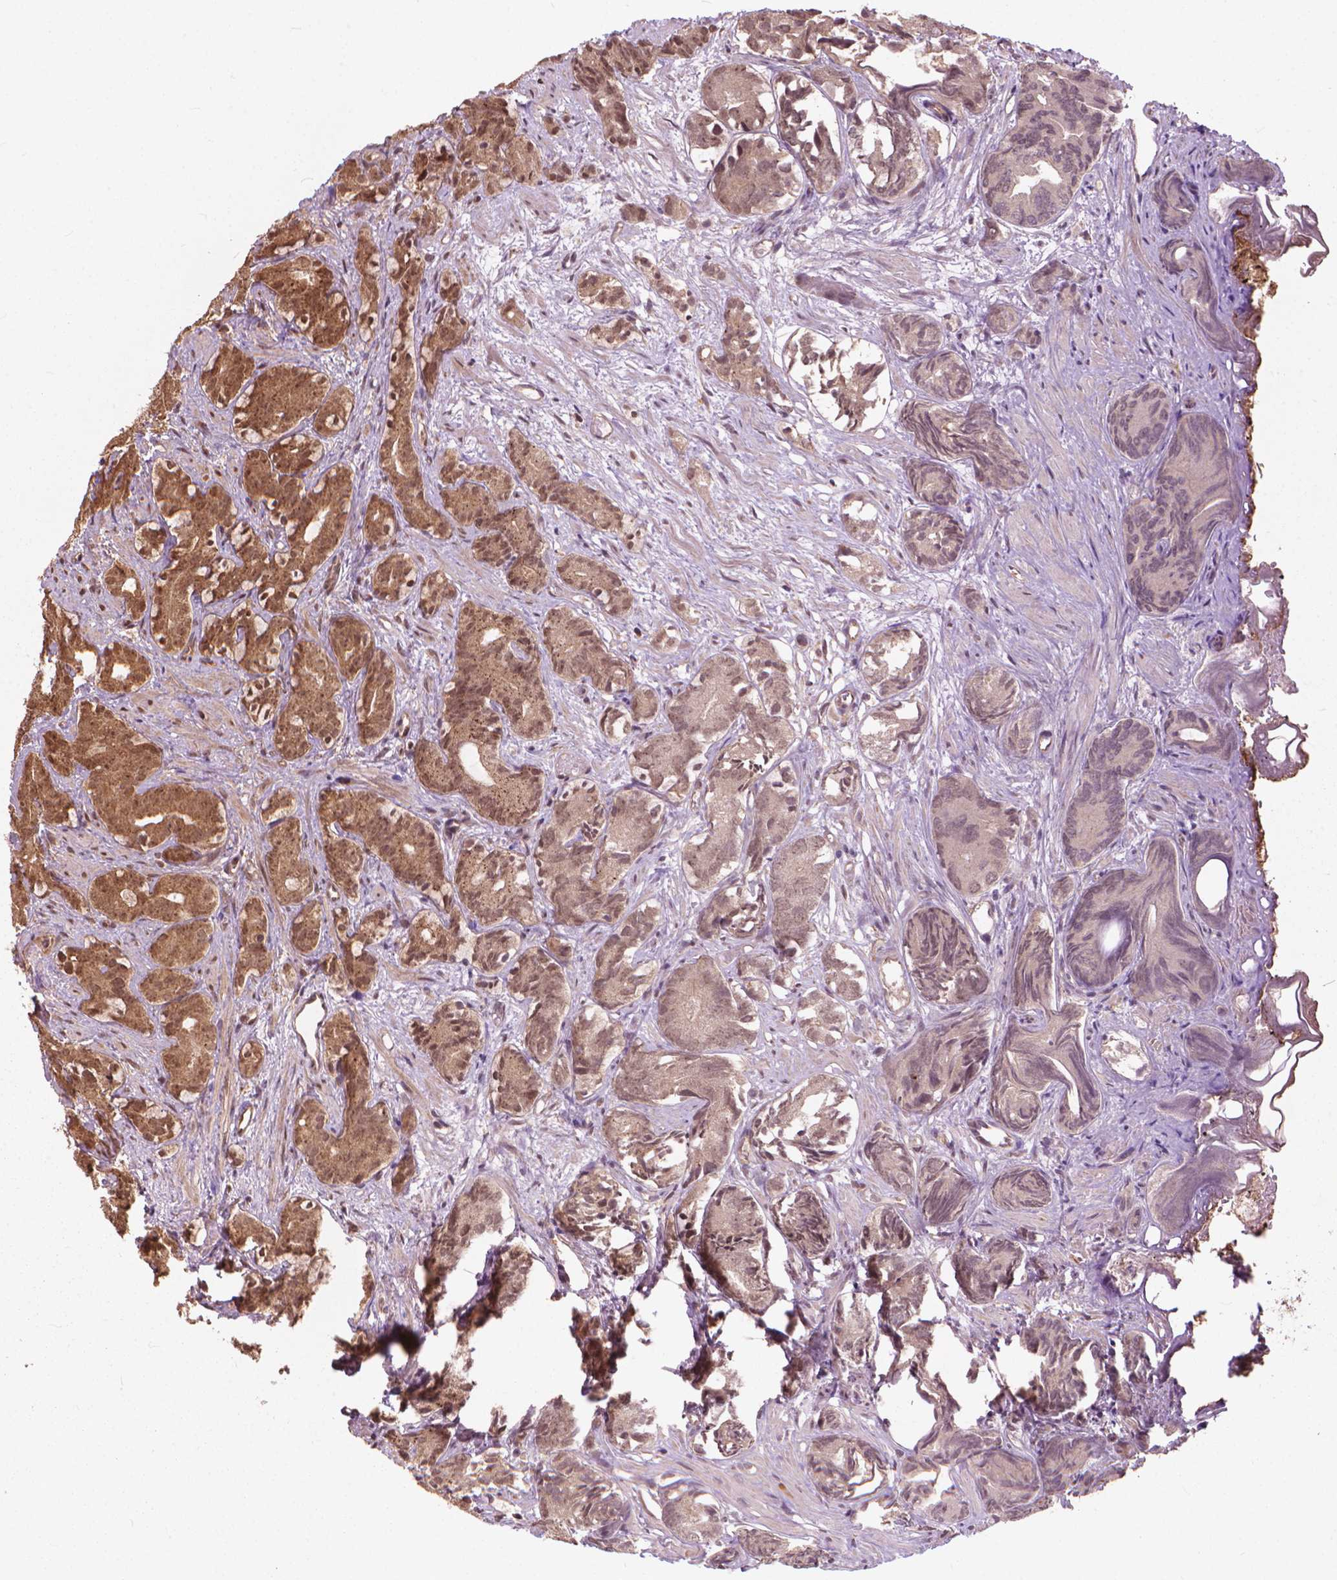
{"staining": {"intensity": "moderate", "quantity": ">75%", "location": "cytoplasmic/membranous,nuclear"}, "tissue": "prostate cancer", "cell_type": "Tumor cells", "image_type": "cancer", "snomed": [{"axis": "morphology", "description": "Adenocarcinoma, High grade"}, {"axis": "topography", "description": "Prostate"}], "caption": "Human high-grade adenocarcinoma (prostate) stained with a protein marker displays moderate staining in tumor cells.", "gene": "SSU72", "patient": {"sex": "male", "age": 84}}